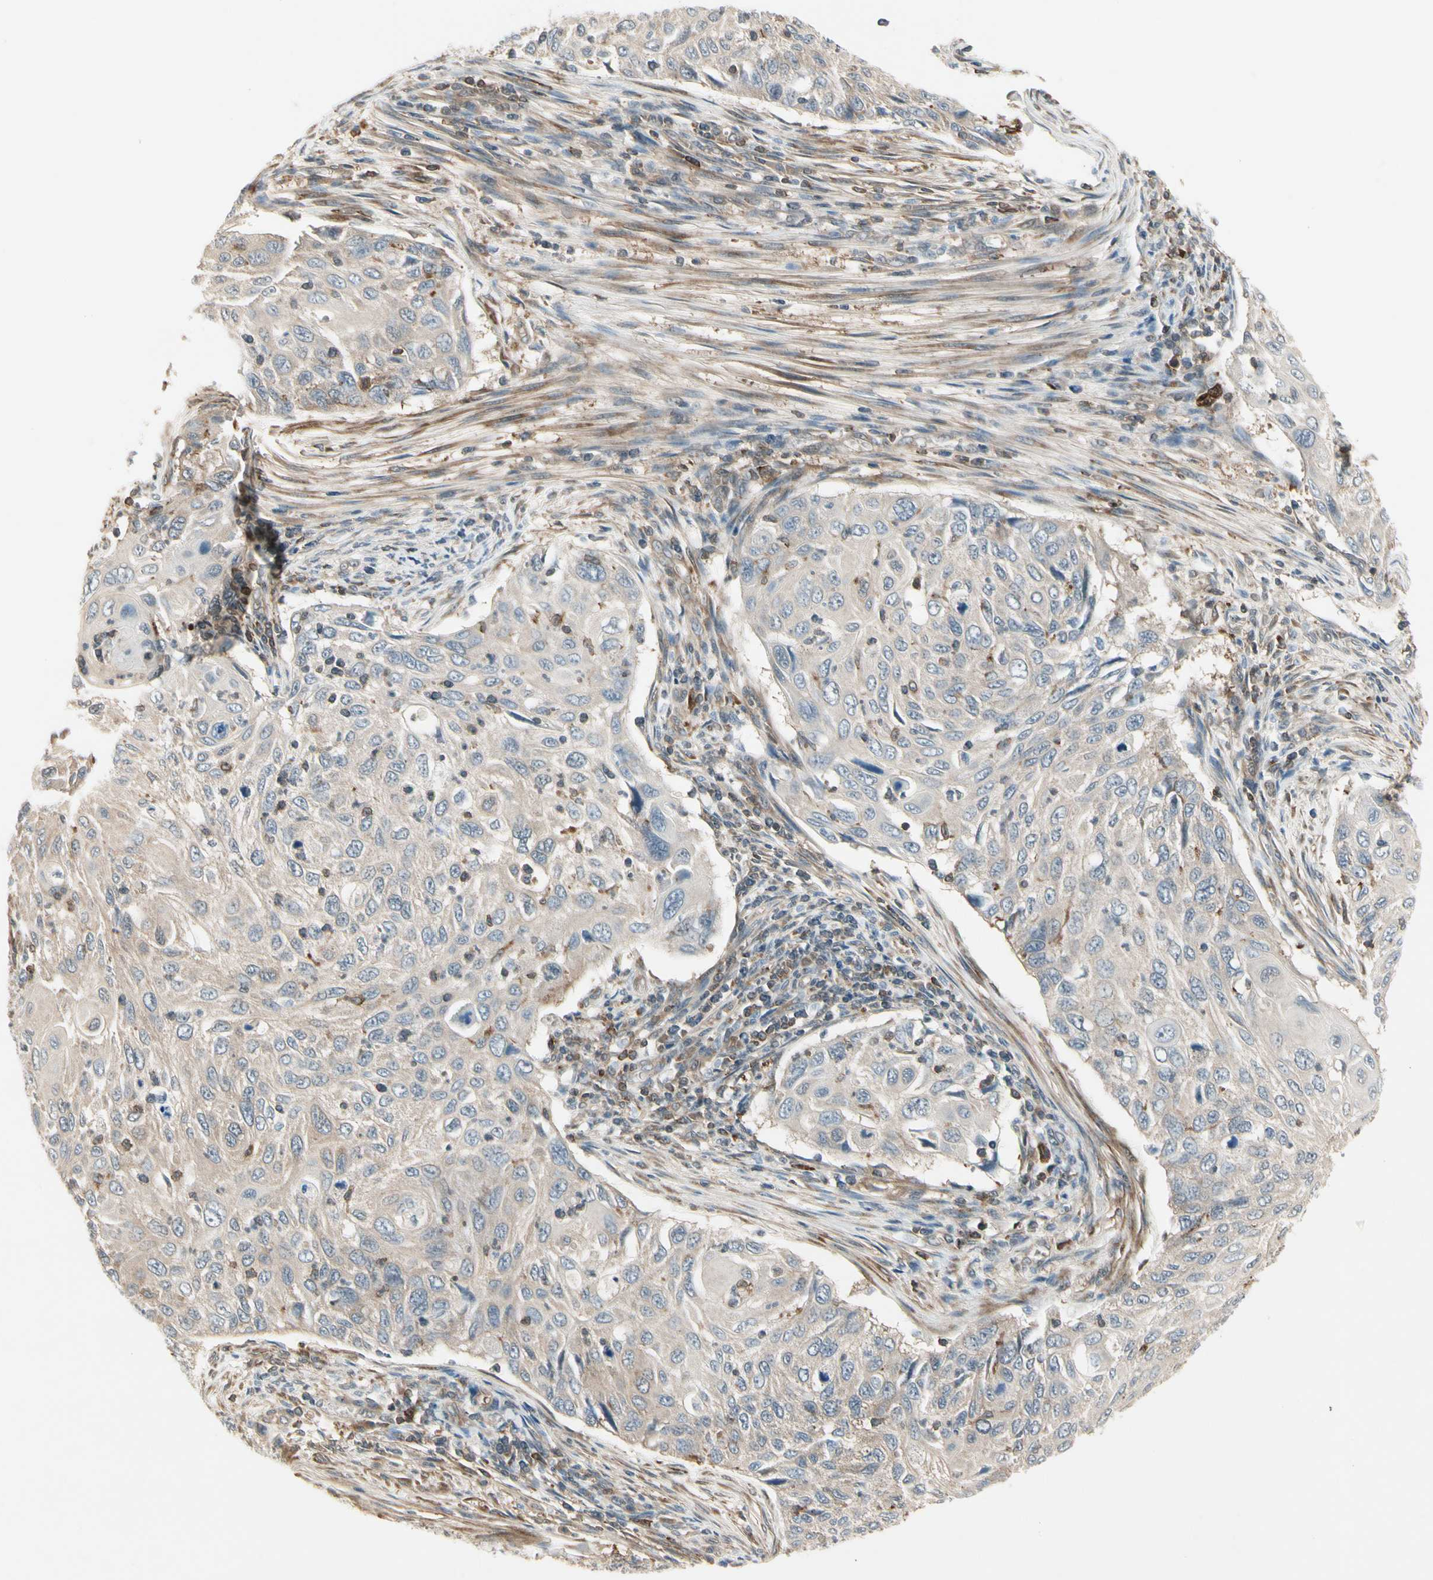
{"staining": {"intensity": "negative", "quantity": "none", "location": "none"}, "tissue": "cervical cancer", "cell_type": "Tumor cells", "image_type": "cancer", "snomed": [{"axis": "morphology", "description": "Squamous cell carcinoma, NOS"}, {"axis": "topography", "description": "Cervix"}], "caption": "Cervical squamous cell carcinoma was stained to show a protein in brown. There is no significant expression in tumor cells.", "gene": "OXSR1", "patient": {"sex": "female", "age": 70}}